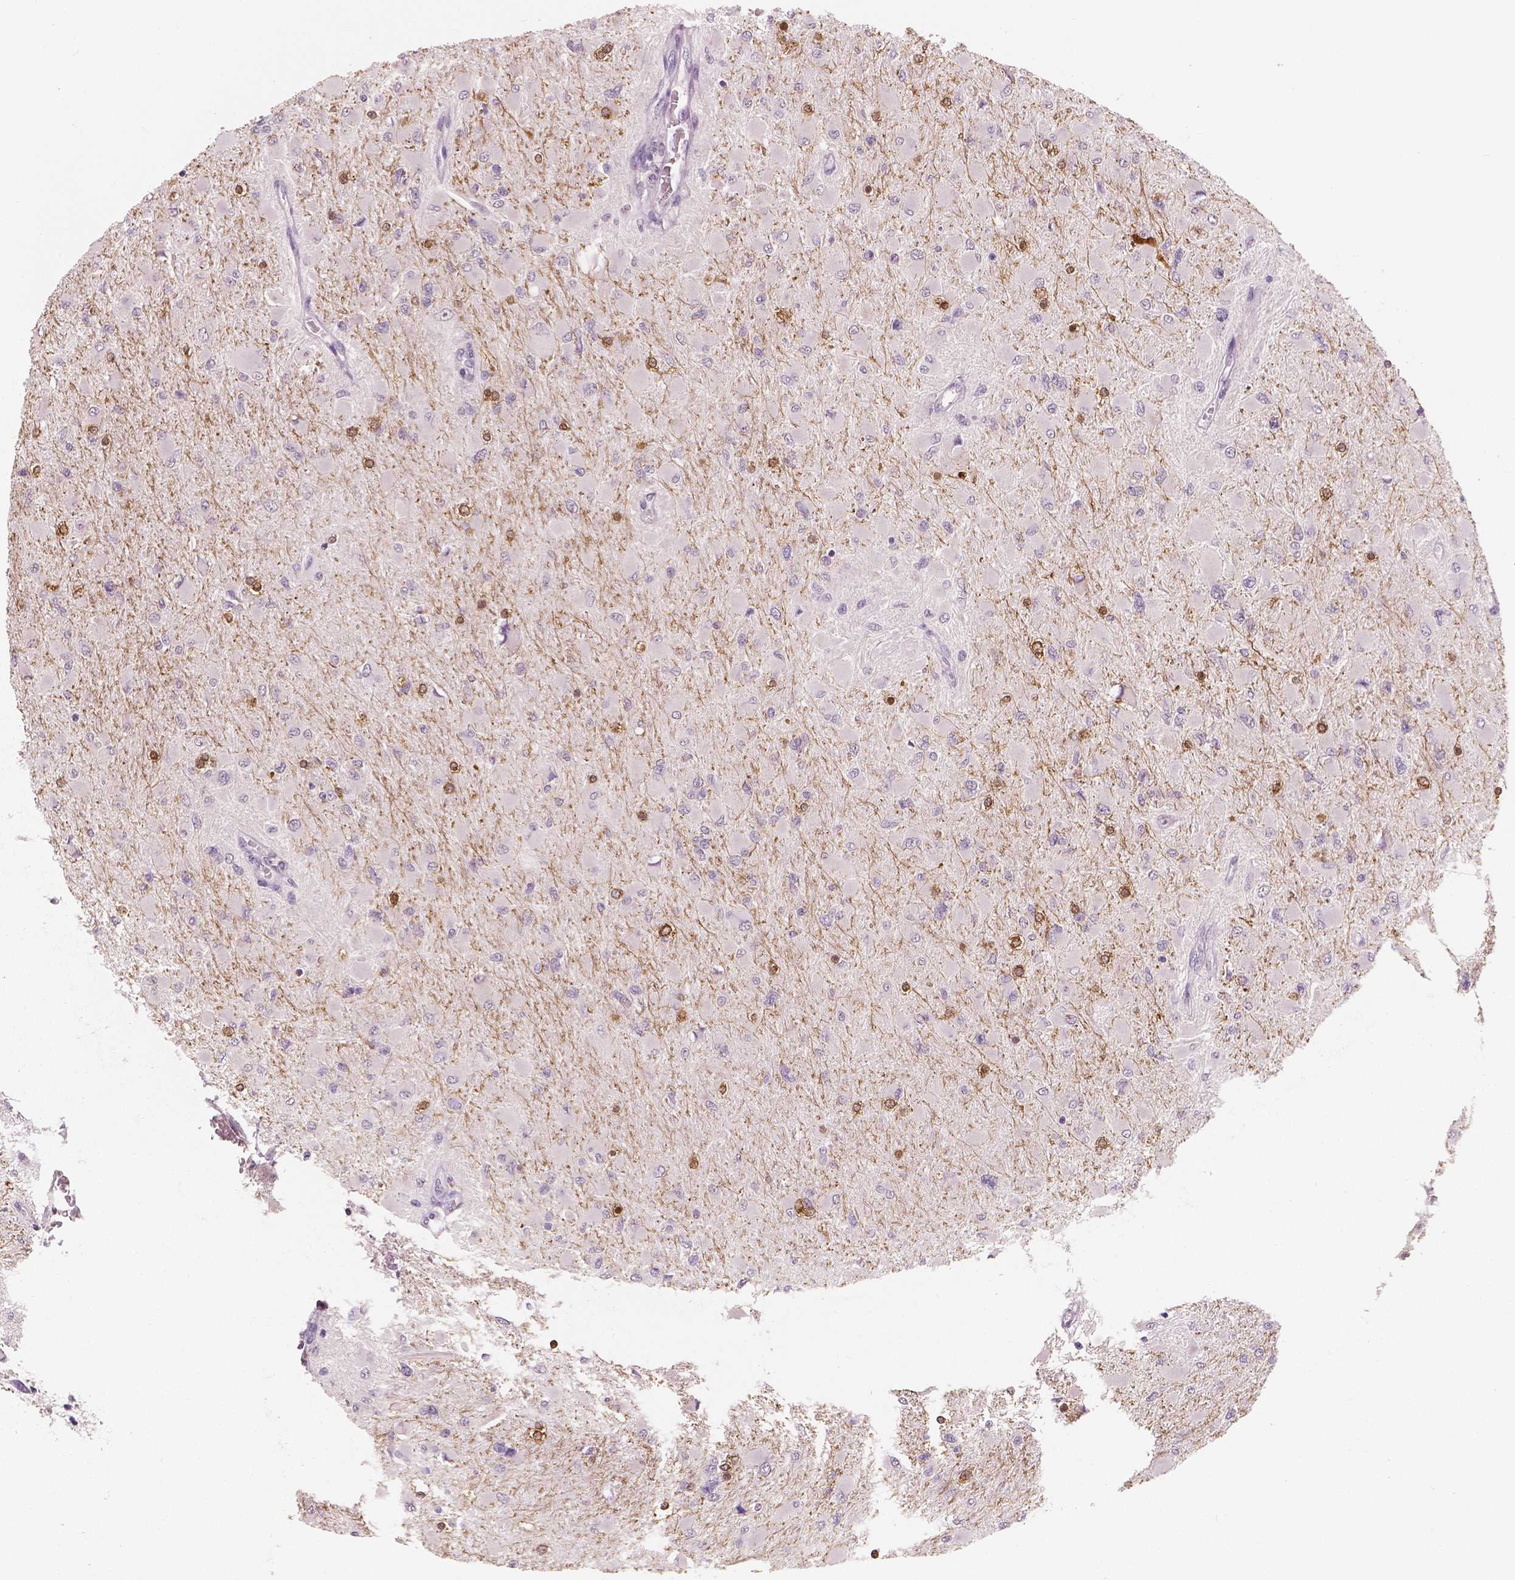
{"staining": {"intensity": "negative", "quantity": "none", "location": "none"}, "tissue": "glioma", "cell_type": "Tumor cells", "image_type": "cancer", "snomed": [{"axis": "morphology", "description": "Glioma, malignant, High grade"}, {"axis": "topography", "description": "Cerebral cortex"}], "caption": "This is a image of immunohistochemistry (IHC) staining of malignant high-grade glioma, which shows no positivity in tumor cells.", "gene": "NECAB1", "patient": {"sex": "female", "age": 36}}